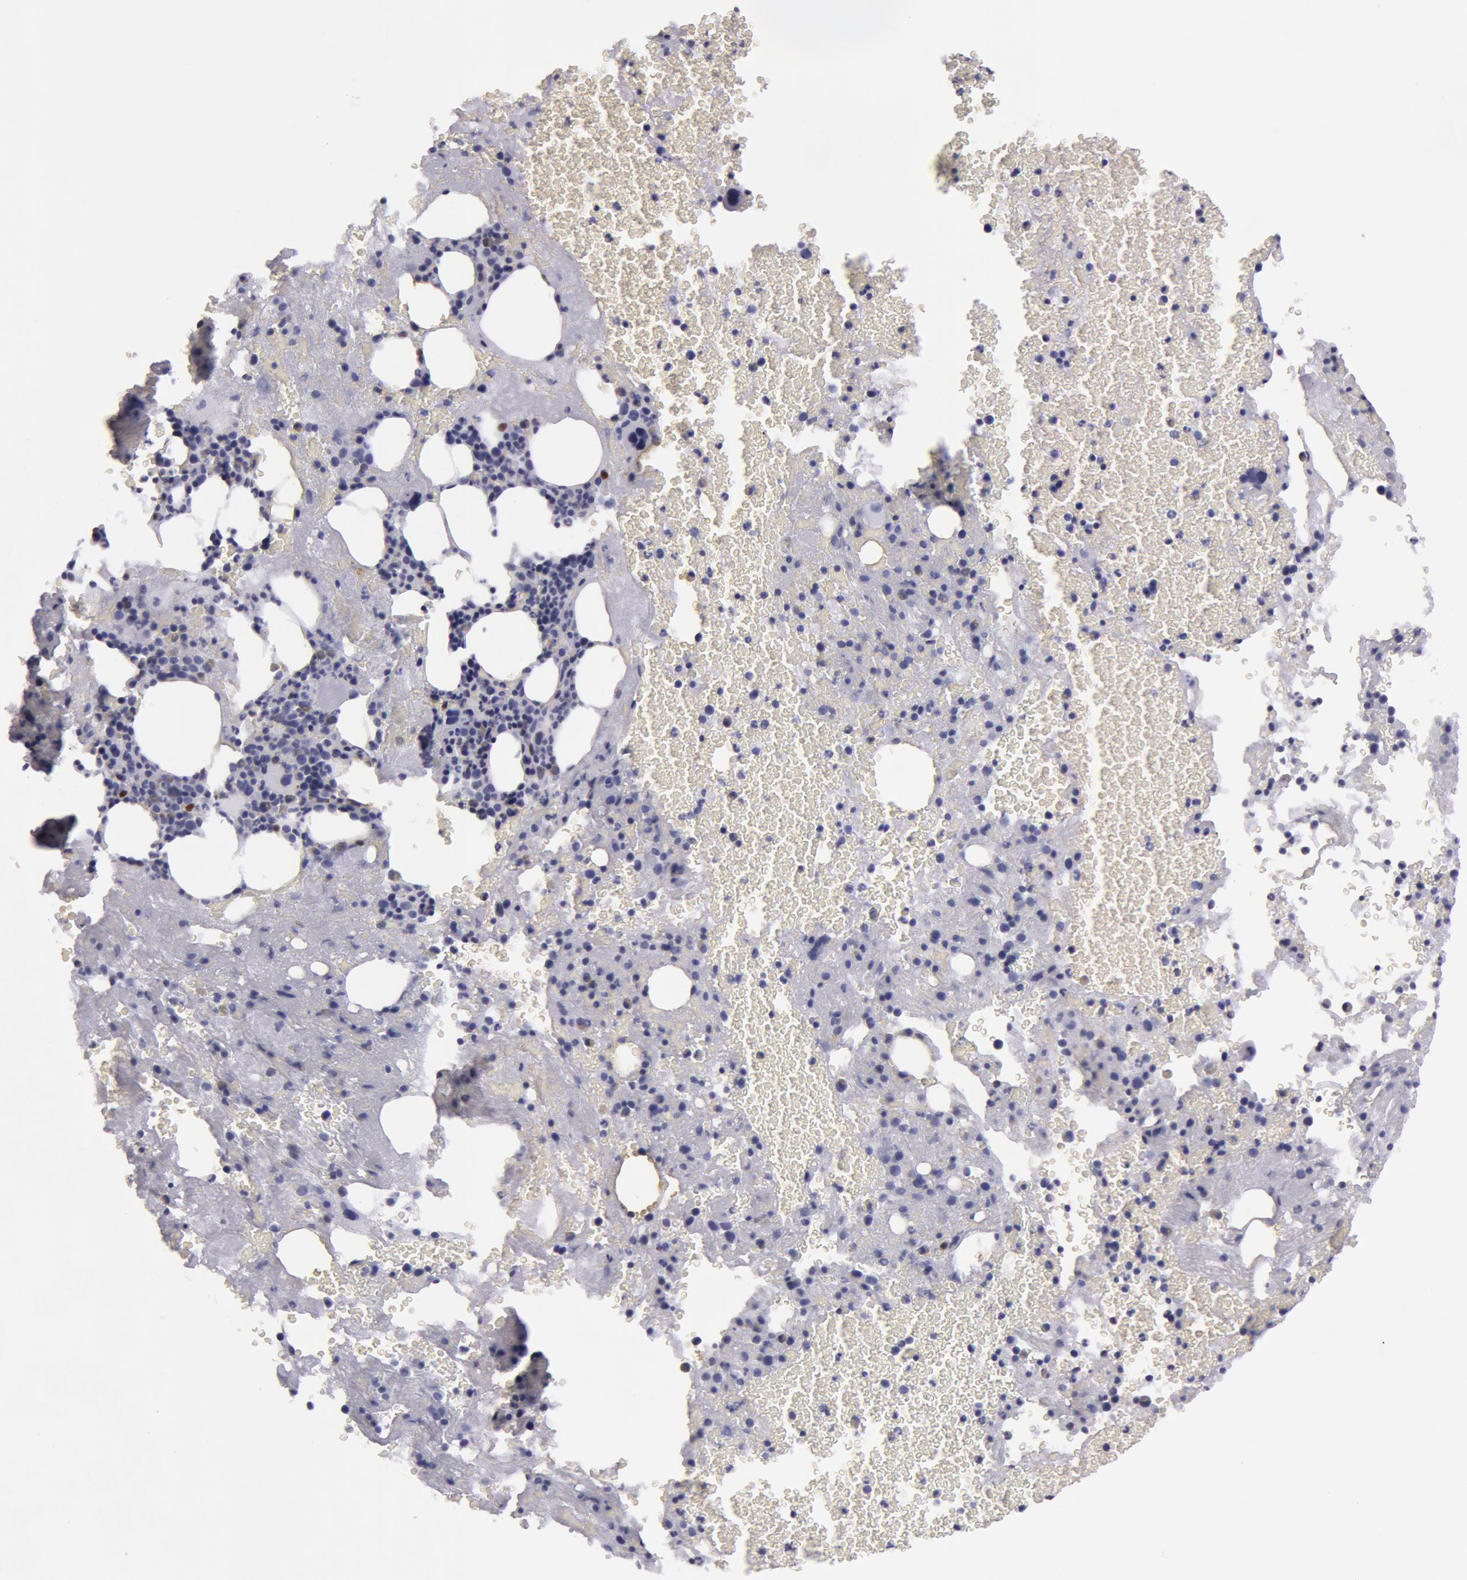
{"staining": {"intensity": "negative", "quantity": "none", "location": "none"}, "tissue": "bone marrow", "cell_type": "Hematopoietic cells", "image_type": "normal", "snomed": [{"axis": "morphology", "description": "Normal tissue, NOS"}, {"axis": "topography", "description": "Bone marrow"}], "caption": "This is an immunohistochemistry (IHC) photomicrograph of normal bone marrow. There is no expression in hematopoietic cells.", "gene": "TAGLN", "patient": {"sex": "male", "age": 75}}